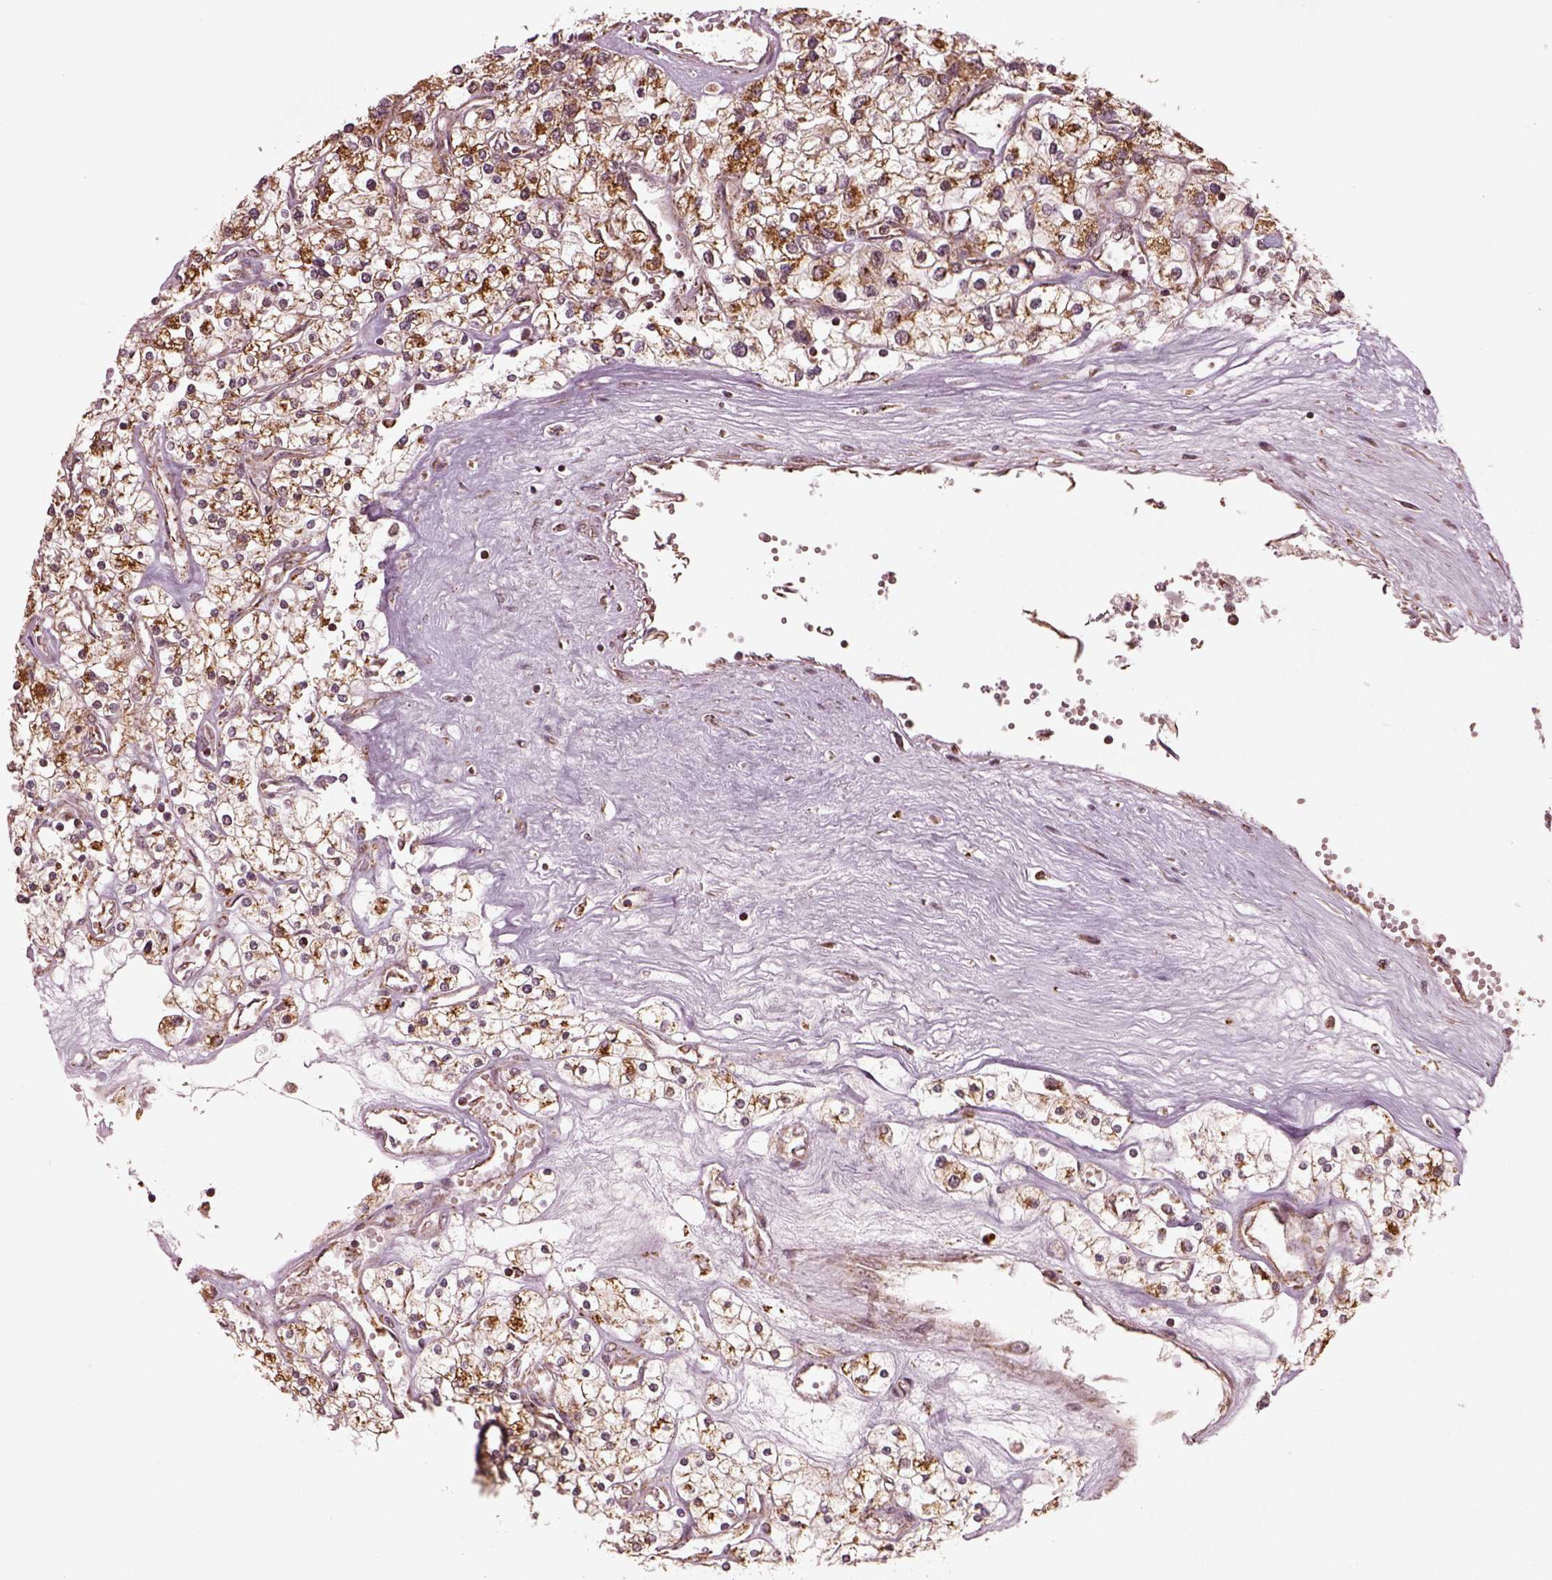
{"staining": {"intensity": "moderate", "quantity": ">75%", "location": "cytoplasmic/membranous"}, "tissue": "renal cancer", "cell_type": "Tumor cells", "image_type": "cancer", "snomed": [{"axis": "morphology", "description": "Adenocarcinoma, NOS"}, {"axis": "topography", "description": "Kidney"}], "caption": "Moderate cytoplasmic/membranous positivity for a protein is appreciated in about >75% of tumor cells of renal cancer using immunohistochemistry.", "gene": "SEL1L3", "patient": {"sex": "male", "age": 80}}